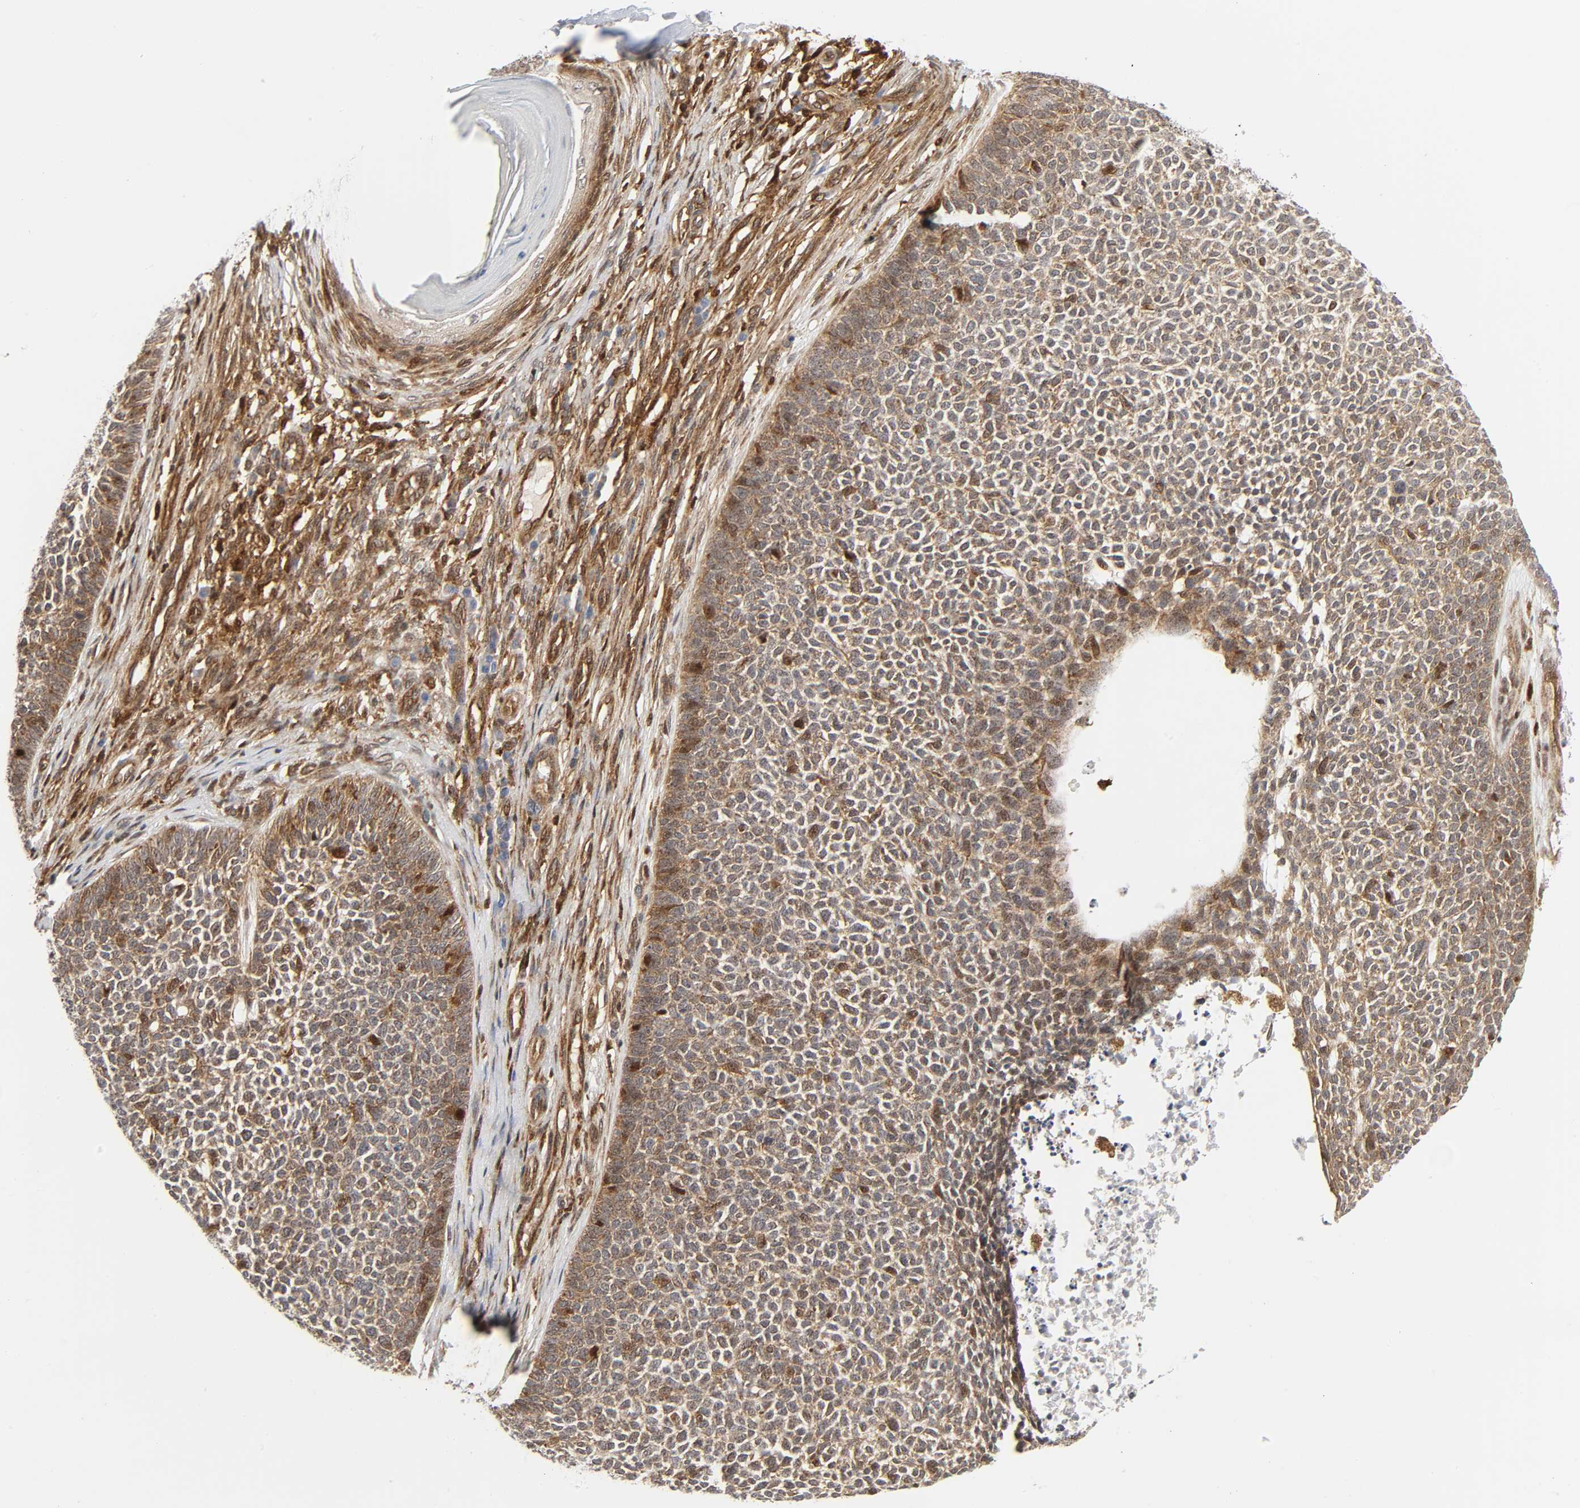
{"staining": {"intensity": "moderate", "quantity": ">75%", "location": "cytoplasmic/membranous"}, "tissue": "skin cancer", "cell_type": "Tumor cells", "image_type": "cancer", "snomed": [{"axis": "morphology", "description": "Basal cell carcinoma"}, {"axis": "topography", "description": "Skin"}], "caption": "The photomicrograph exhibits a brown stain indicating the presence of a protein in the cytoplasmic/membranous of tumor cells in basal cell carcinoma (skin).", "gene": "MAPK1", "patient": {"sex": "female", "age": 84}}